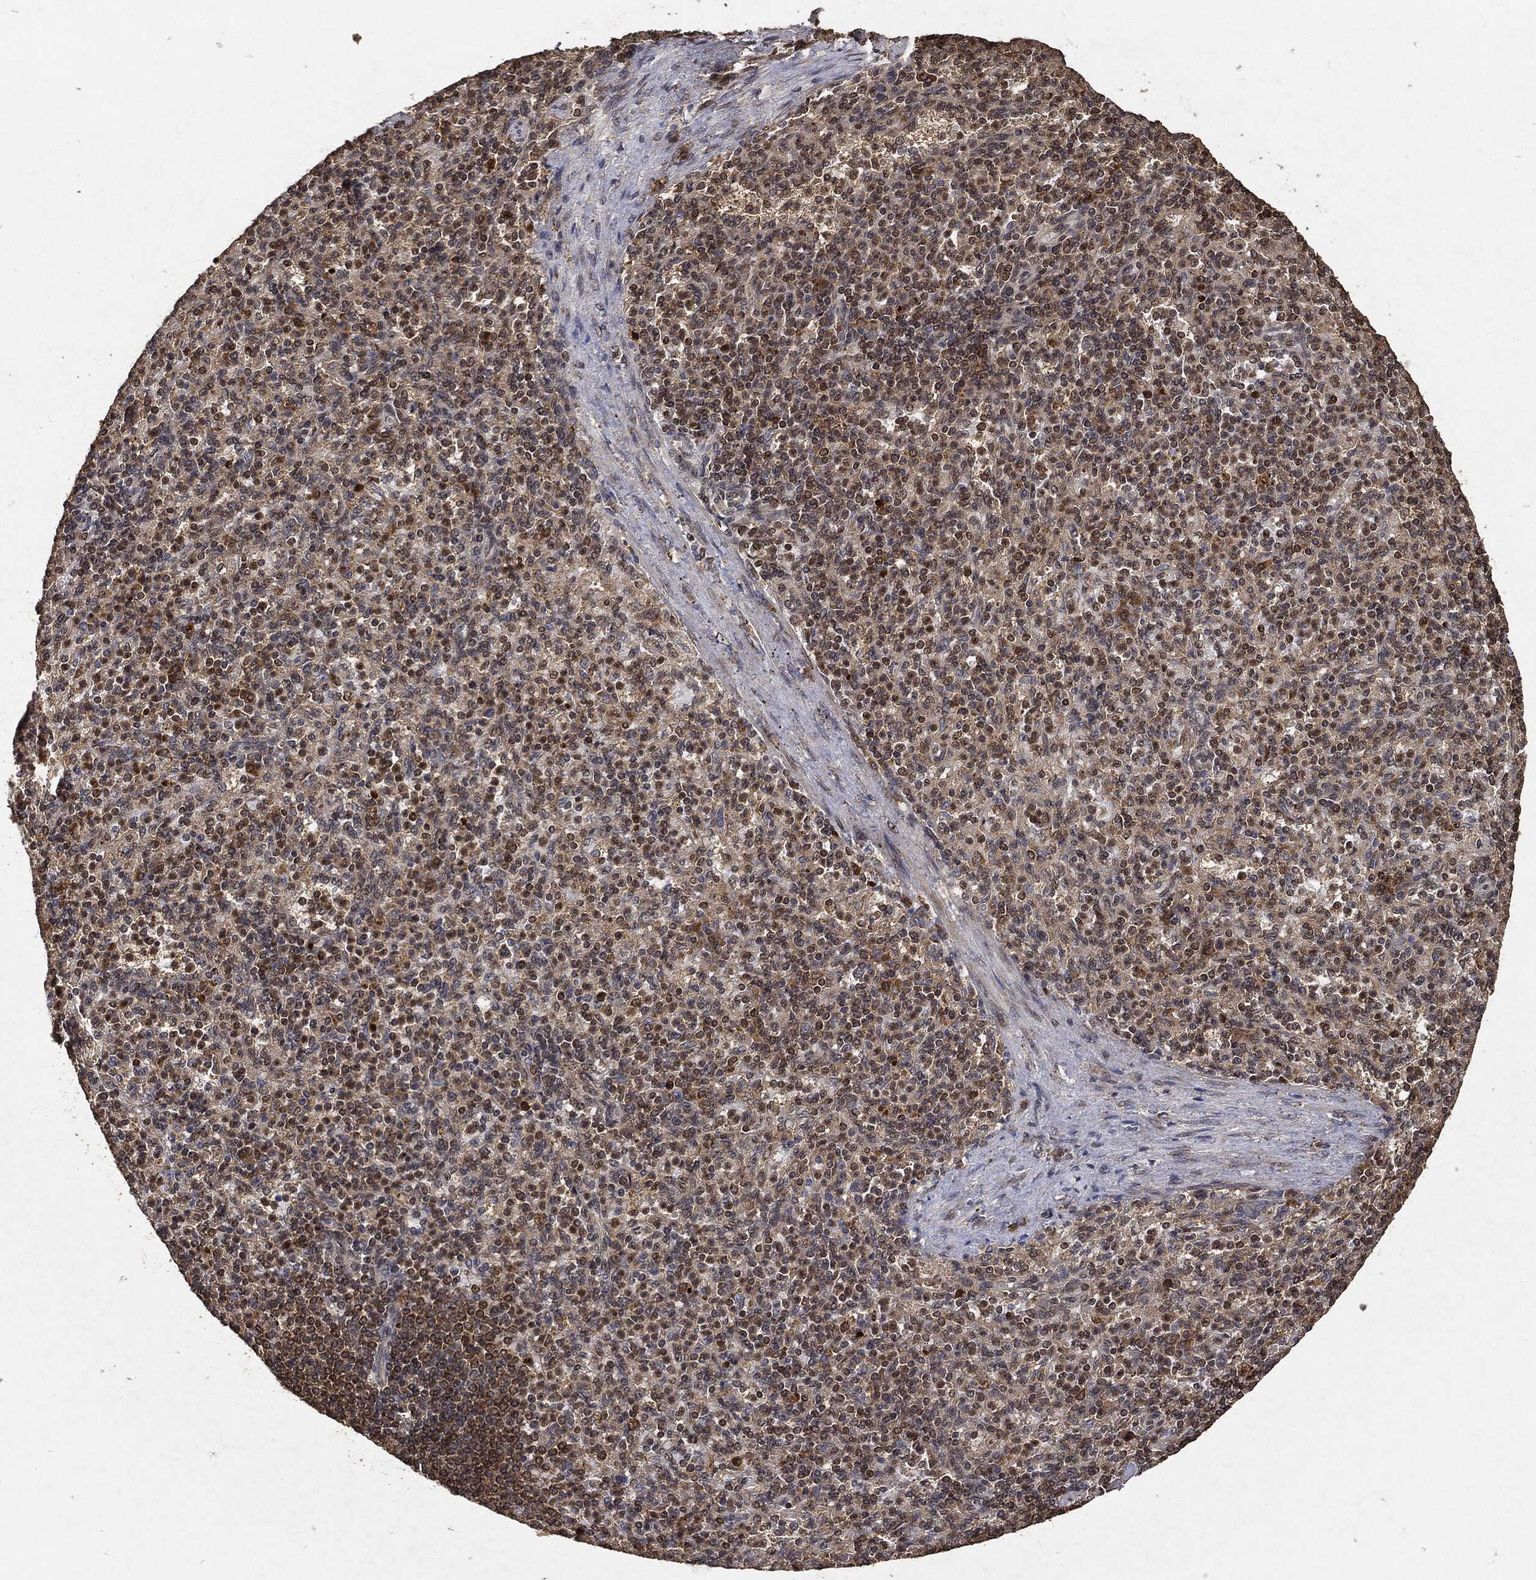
{"staining": {"intensity": "moderate", "quantity": "25%-75%", "location": "cytoplasmic/membranous,nuclear"}, "tissue": "spleen", "cell_type": "Cells in red pulp", "image_type": "normal", "snomed": [{"axis": "morphology", "description": "Normal tissue, NOS"}, {"axis": "topography", "description": "Spleen"}], "caption": "Human spleen stained with a brown dye shows moderate cytoplasmic/membranous,nuclear positive staining in approximately 25%-75% of cells in red pulp.", "gene": "ZNF226", "patient": {"sex": "female", "age": 74}}